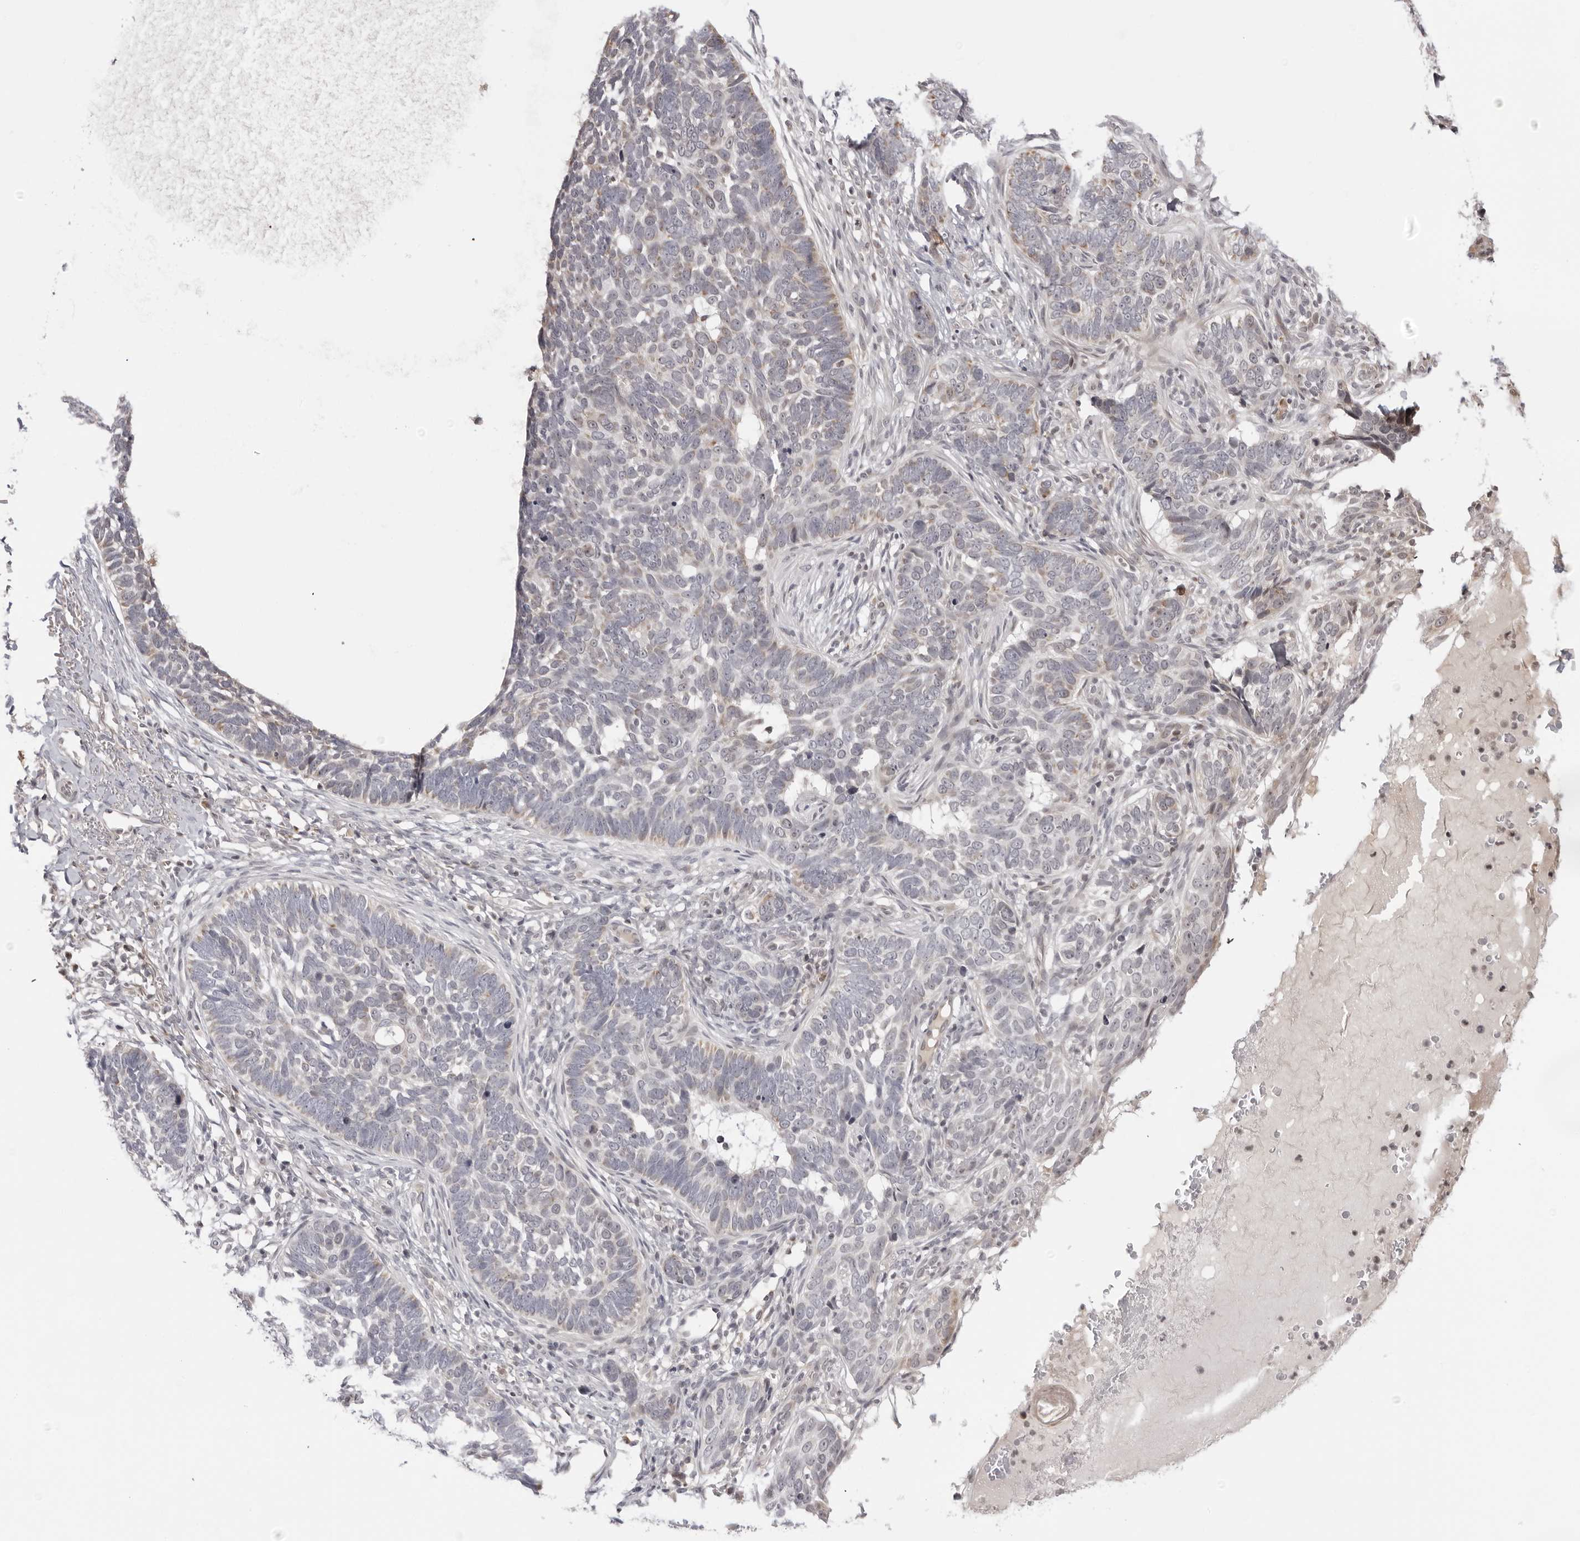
{"staining": {"intensity": "weak", "quantity": "<25%", "location": "cytoplasmic/membranous"}, "tissue": "skin cancer", "cell_type": "Tumor cells", "image_type": "cancer", "snomed": [{"axis": "morphology", "description": "Normal tissue, NOS"}, {"axis": "morphology", "description": "Basal cell carcinoma"}, {"axis": "topography", "description": "Skin"}], "caption": "DAB (3,3'-diaminobenzidine) immunohistochemical staining of human basal cell carcinoma (skin) shows no significant expression in tumor cells. Nuclei are stained in blue.", "gene": "ACP6", "patient": {"sex": "male", "age": 77}}